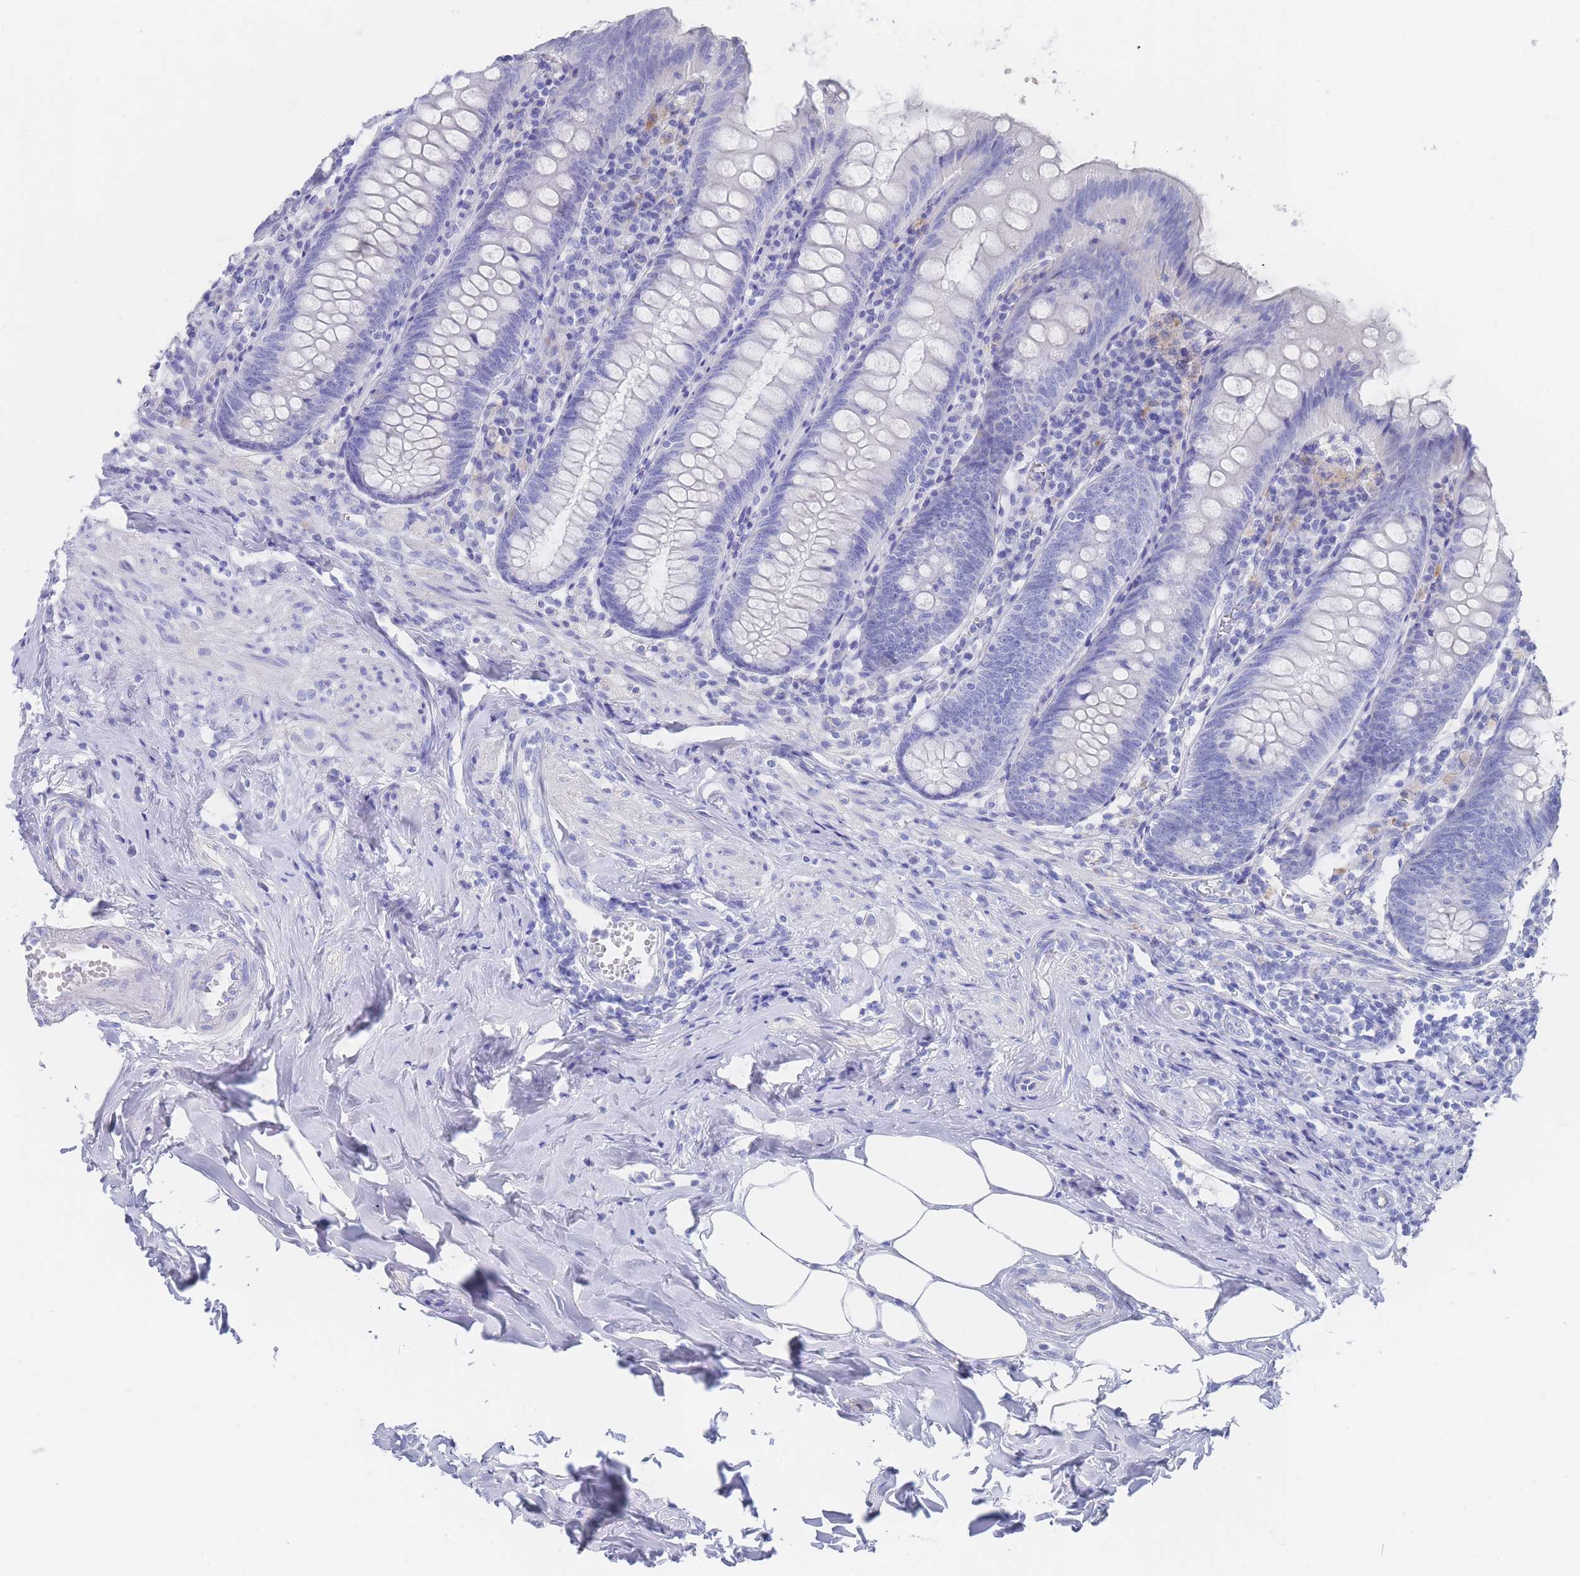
{"staining": {"intensity": "negative", "quantity": "none", "location": "none"}, "tissue": "appendix", "cell_type": "Glandular cells", "image_type": "normal", "snomed": [{"axis": "morphology", "description": "Normal tissue, NOS"}, {"axis": "topography", "description": "Appendix"}], "caption": "Immunohistochemistry photomicrograph of normal appendix: appendix stained with DAB exhibits no significant protein positivity in glandular cells.", "gene": "LRRC37A2", "patient": {"sex": "female", "age": 54}}